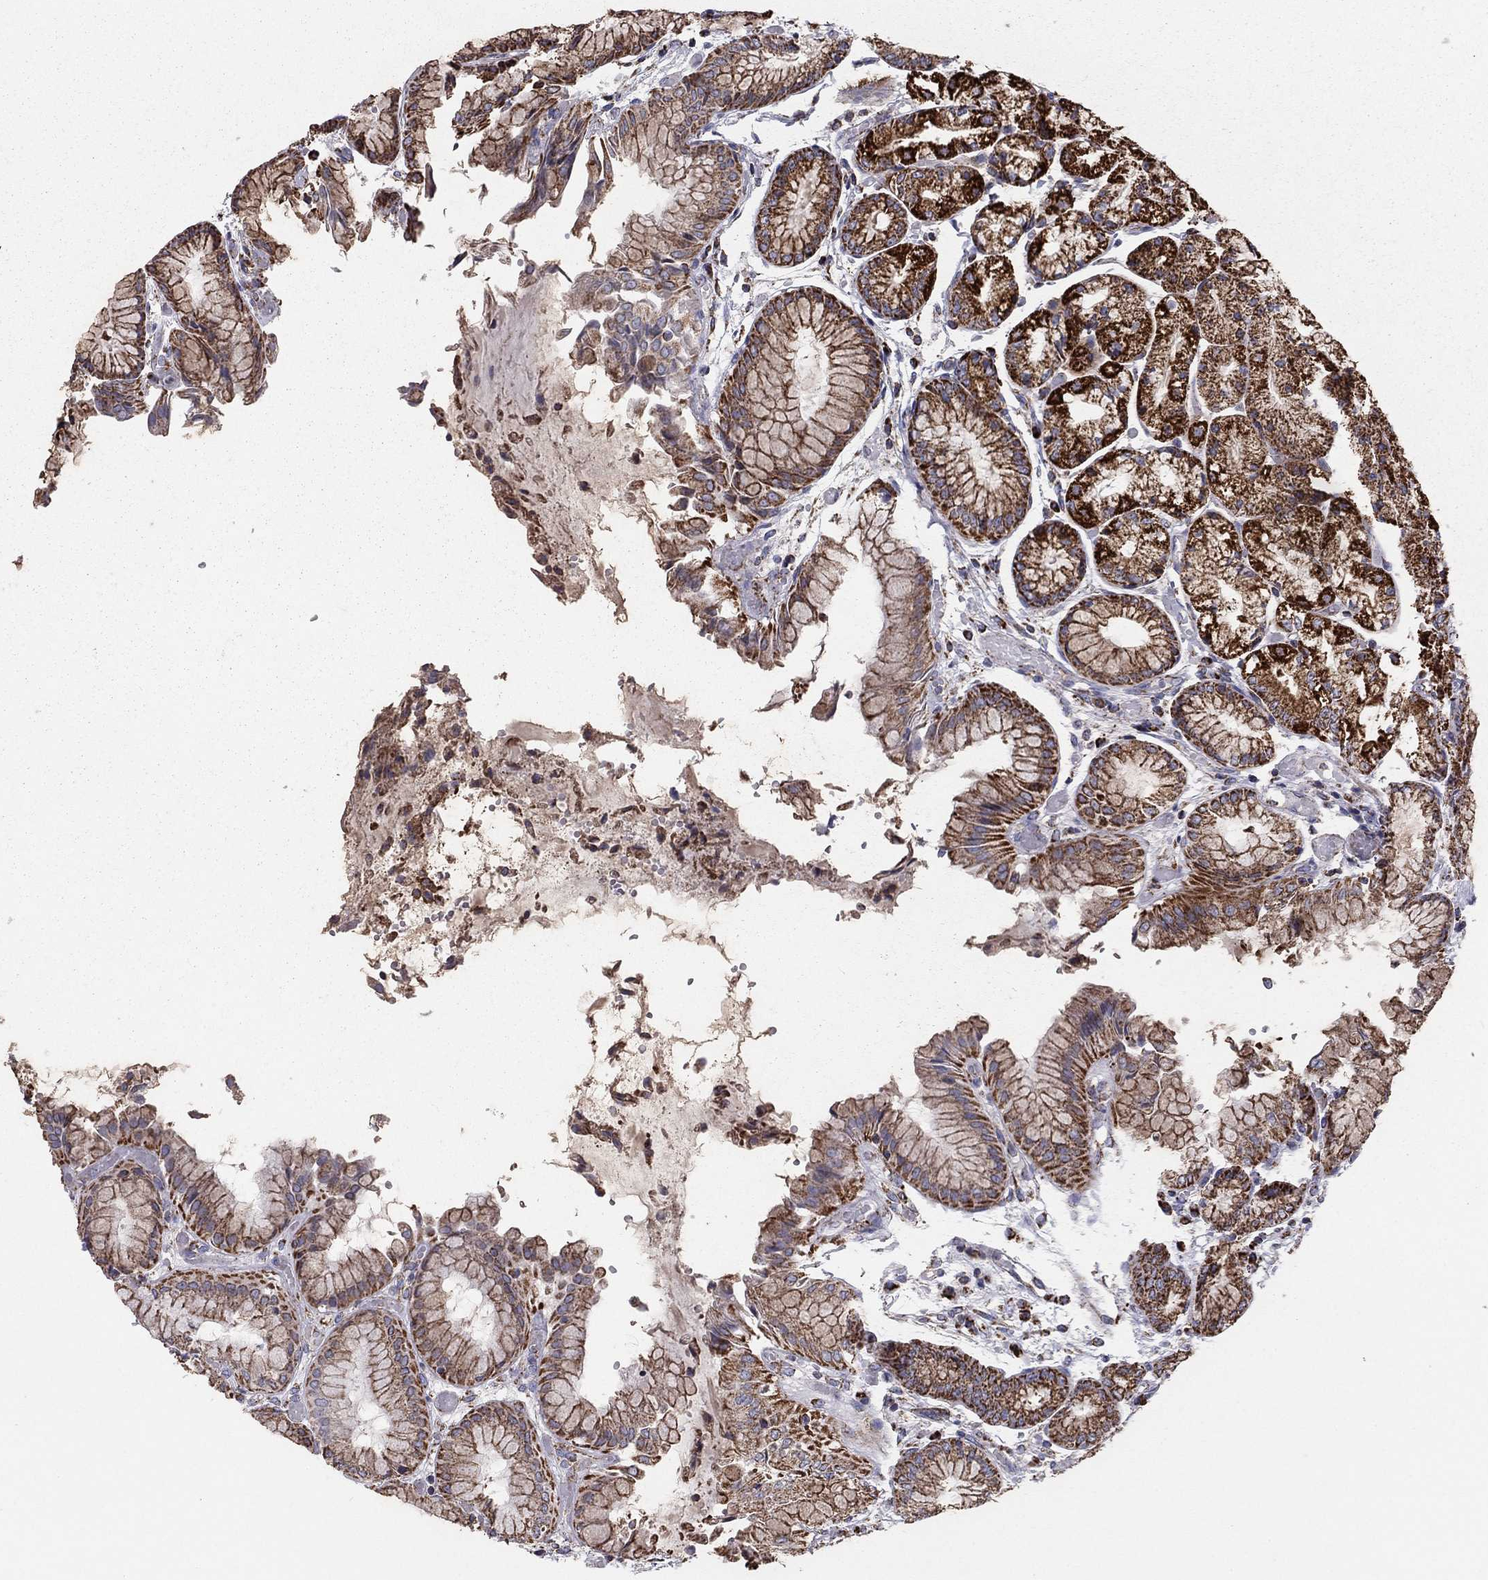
{"staining": {"intensity": "strong", "quantity": "25%-75%", "location": "cytoplasmic/membranous"}, "tissue": "stomach", "cell_type": "Glandular cells", "image_type": "normal", "snomed": [{"axis": "morphology", "description": "Normal tissue, NOS"}, {"axis": "topography", "description": "Stomach, upper"}], "caption": "Human stomach stained with a brown dye displays strong cytoplasmic/membranous positive positivity in approximately 25%-75% of glandular cells.", "gene": "NDUFV1", "patient": {"sex": "male", "age": 72}}